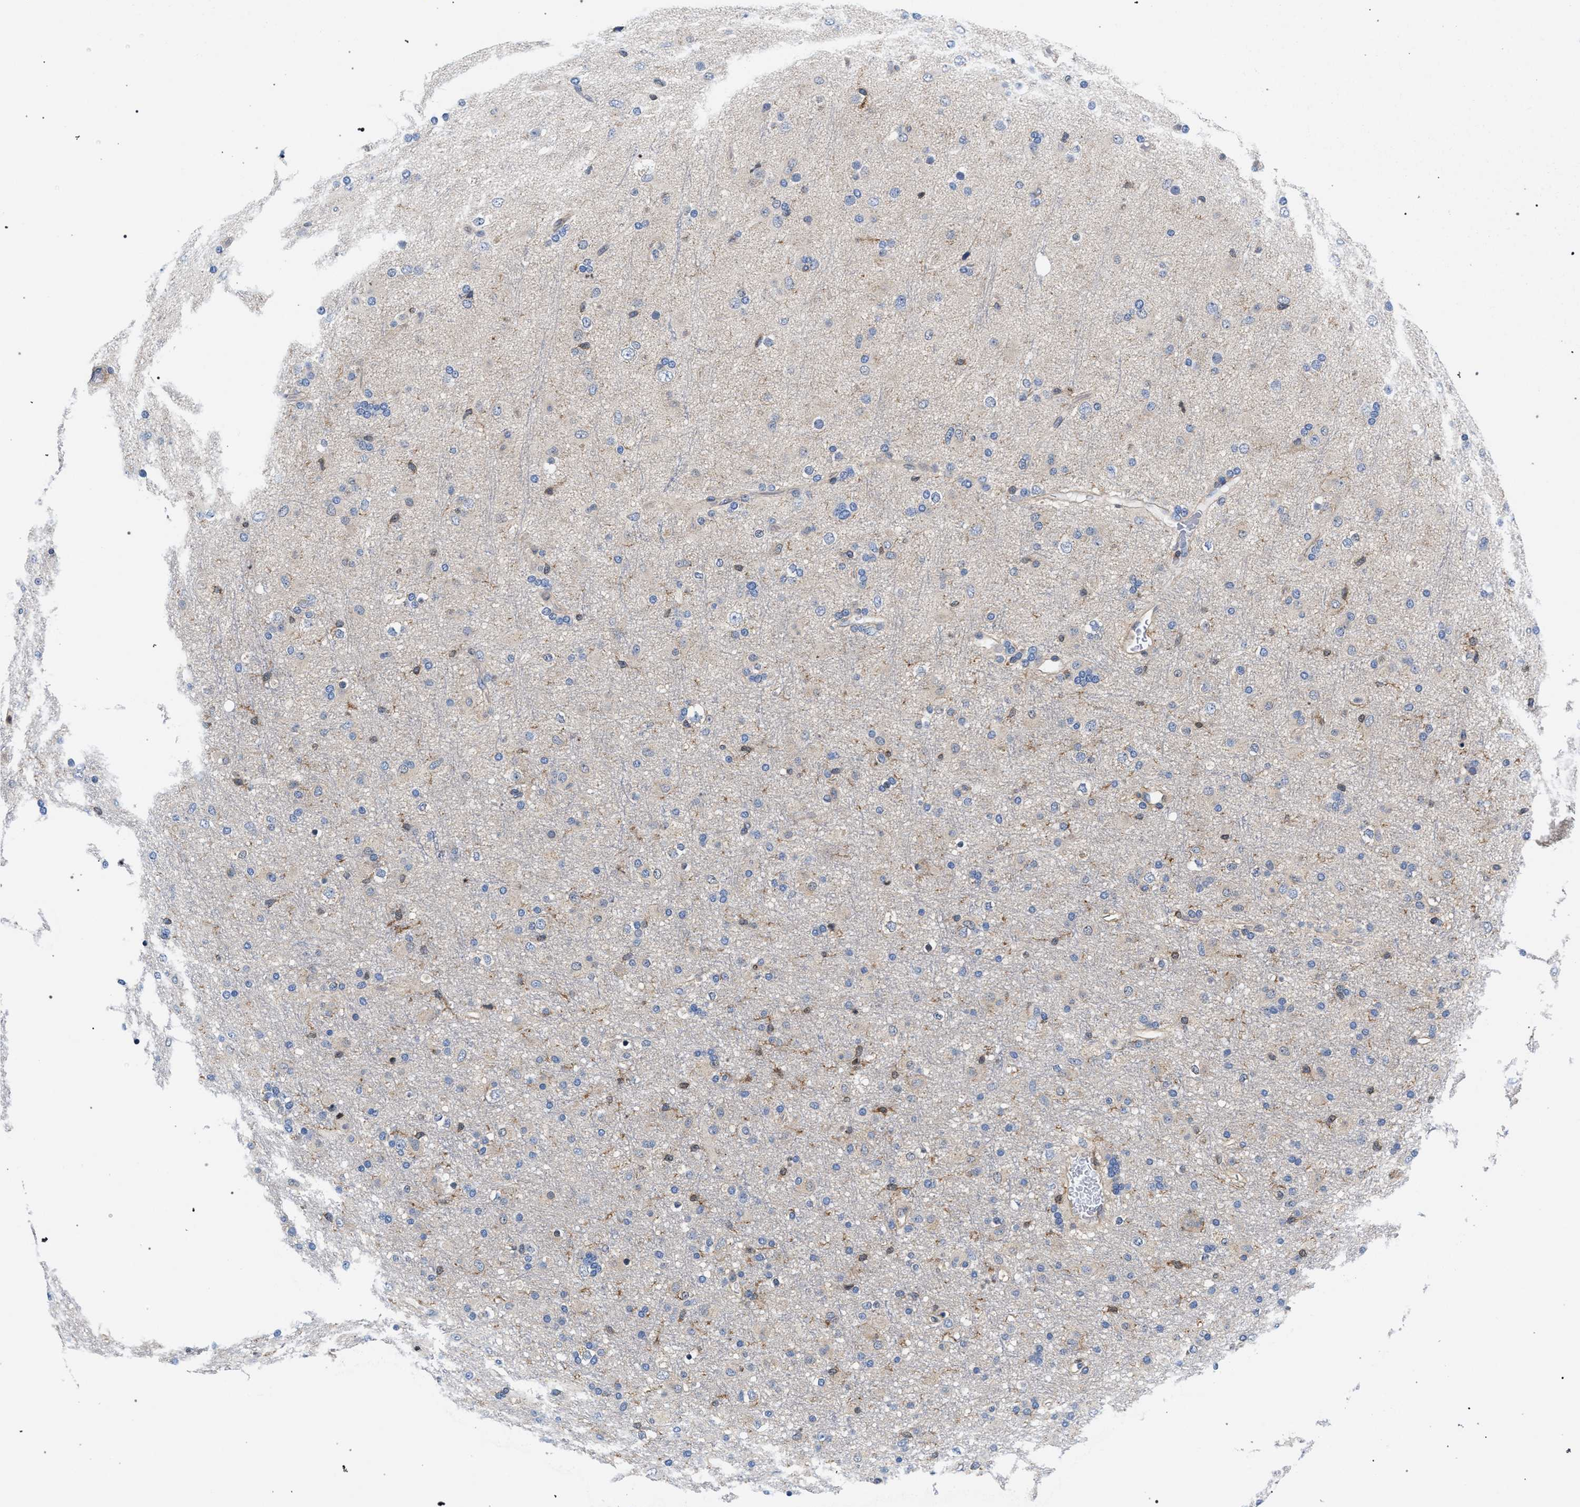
{"staining": {"intensity": "negative", "quantity": "none", "location": "none"}, "tissue": "glioma", "cell_type": "Tumor cells", "image_type": "cancer", "snomed": [{"axis": "morphology", "description": "Glioma, malignant, Low grade"}, {"axis": "topography", "description": "Brain"}], "caption": "Tumor cells are negative for protein expression in human glioma.", "gene": "LASP1", "patient": {"sex": "male", "age": 65}}